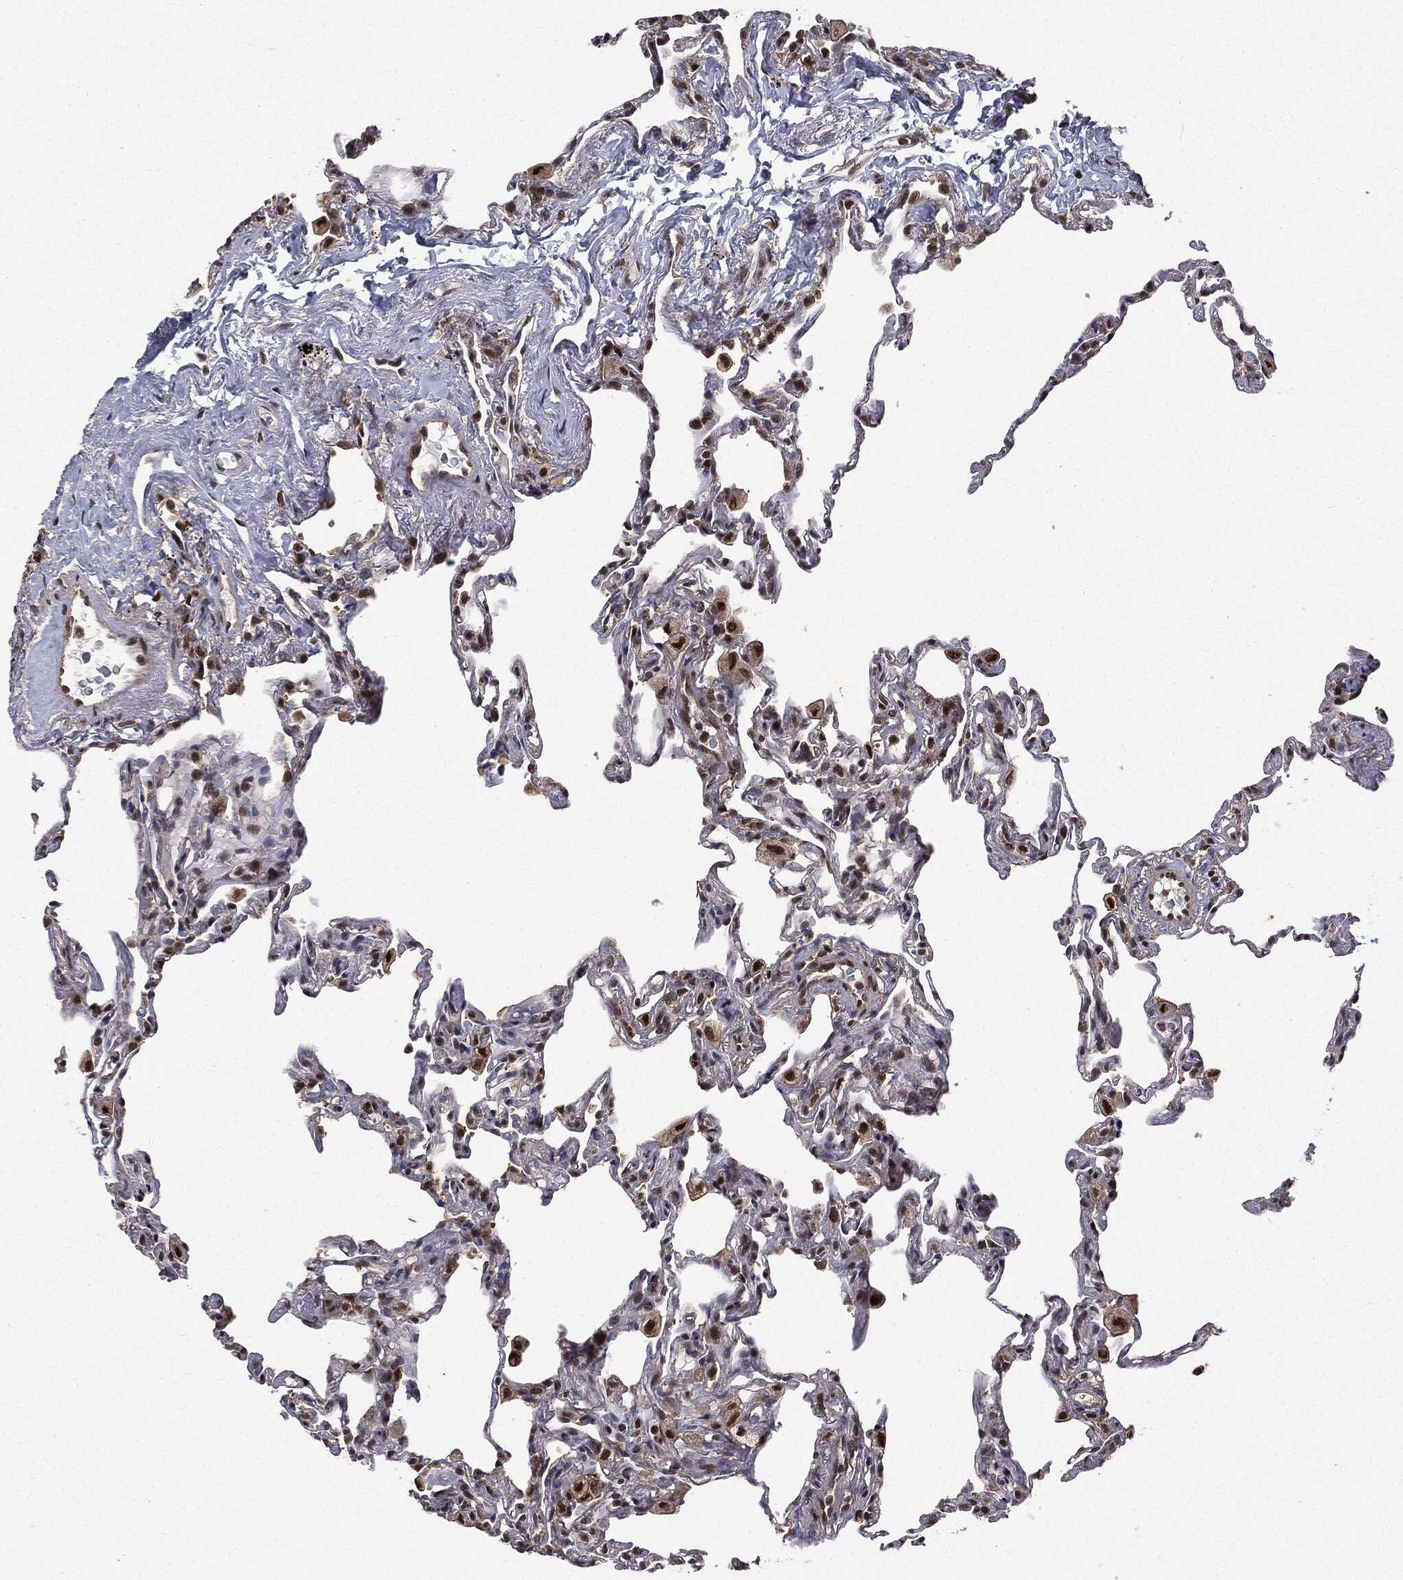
{"staining": {"intensity": "strong", "quantity": "25%-75%", "location": "nuclear"}, "tissue": "lung", "cell_type": "Alveolar cells", "image_type": "normal", "snomed": [{"axis": "morphology", "description": "Normal tissue, NOS"}, {"axis": "topography", "description": "Lung"}], "caption": "High-magnification brightfield microscopy of normal lung stained with DAB (3,3'-diaminobenzidine) (brown) and counterstained with hematoxylin (blue). alveolar cells exhibit strong nuclear expression is present in about25%-75% of cells.", "gene": "JMJD6", "patient": {"sex": "female", "age": 57}}